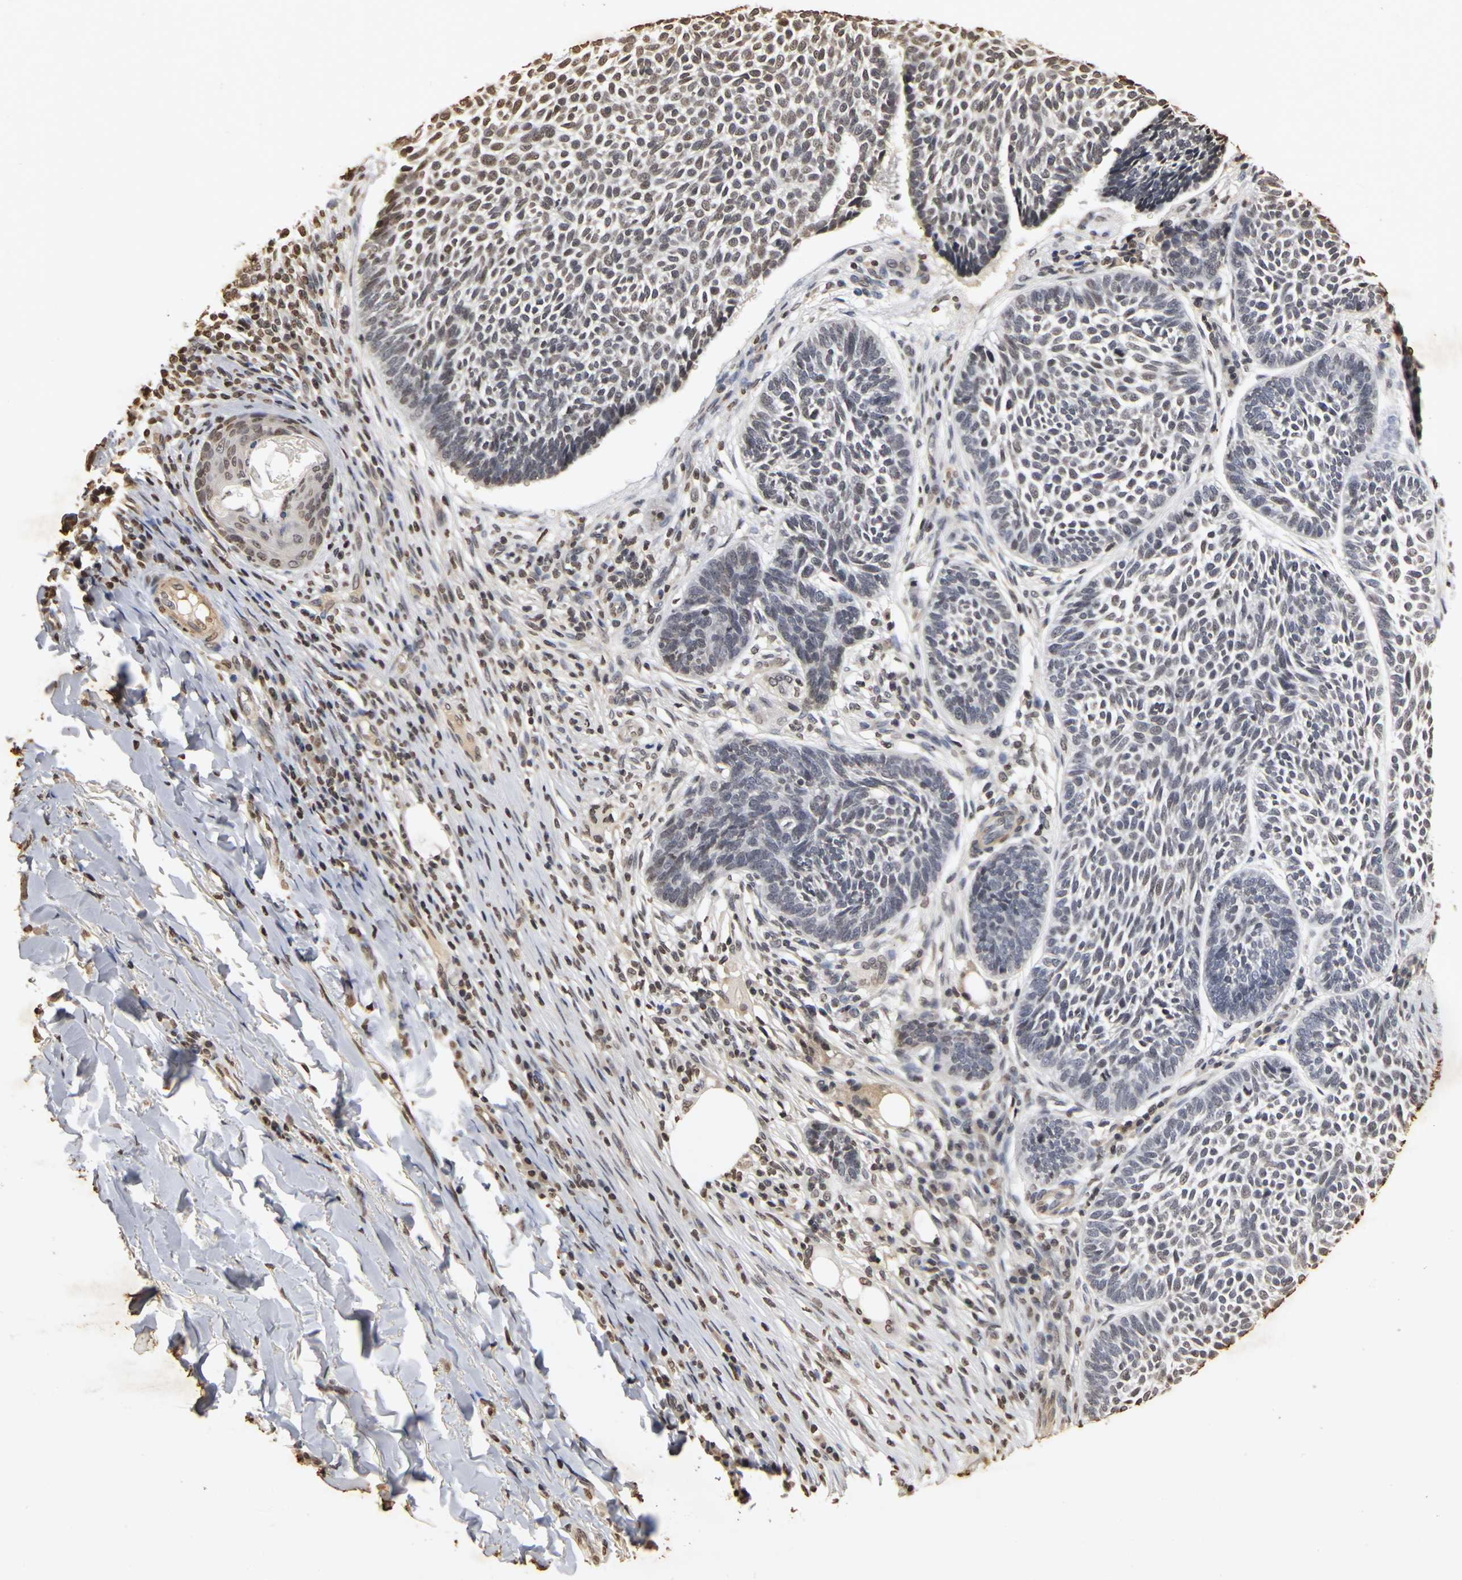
{"staining": {"intensity": "weak", "quantity": "25%-75%", "location": "nuclear"}, "tissue": "skin cancer", "cell_type": "Tumor cells", "image_type": "cancer", "snomed": [{"axis": "morphology", "description": "Normal tissue, NOS"}, {"axis": "morphology", "description": "Basal cell carcinoma"}, {"axis": "topography", "description": "Skin"}], "caption": "IHC micrograph of basal cell carcinoma (skin) stained for a protein (brown), which demonstrates low levels of weak nuclear expression in approximately 25%-75% of tumor cells.", "gene": "ERCC2", "patient": {"sex": "male", "age": 87}}